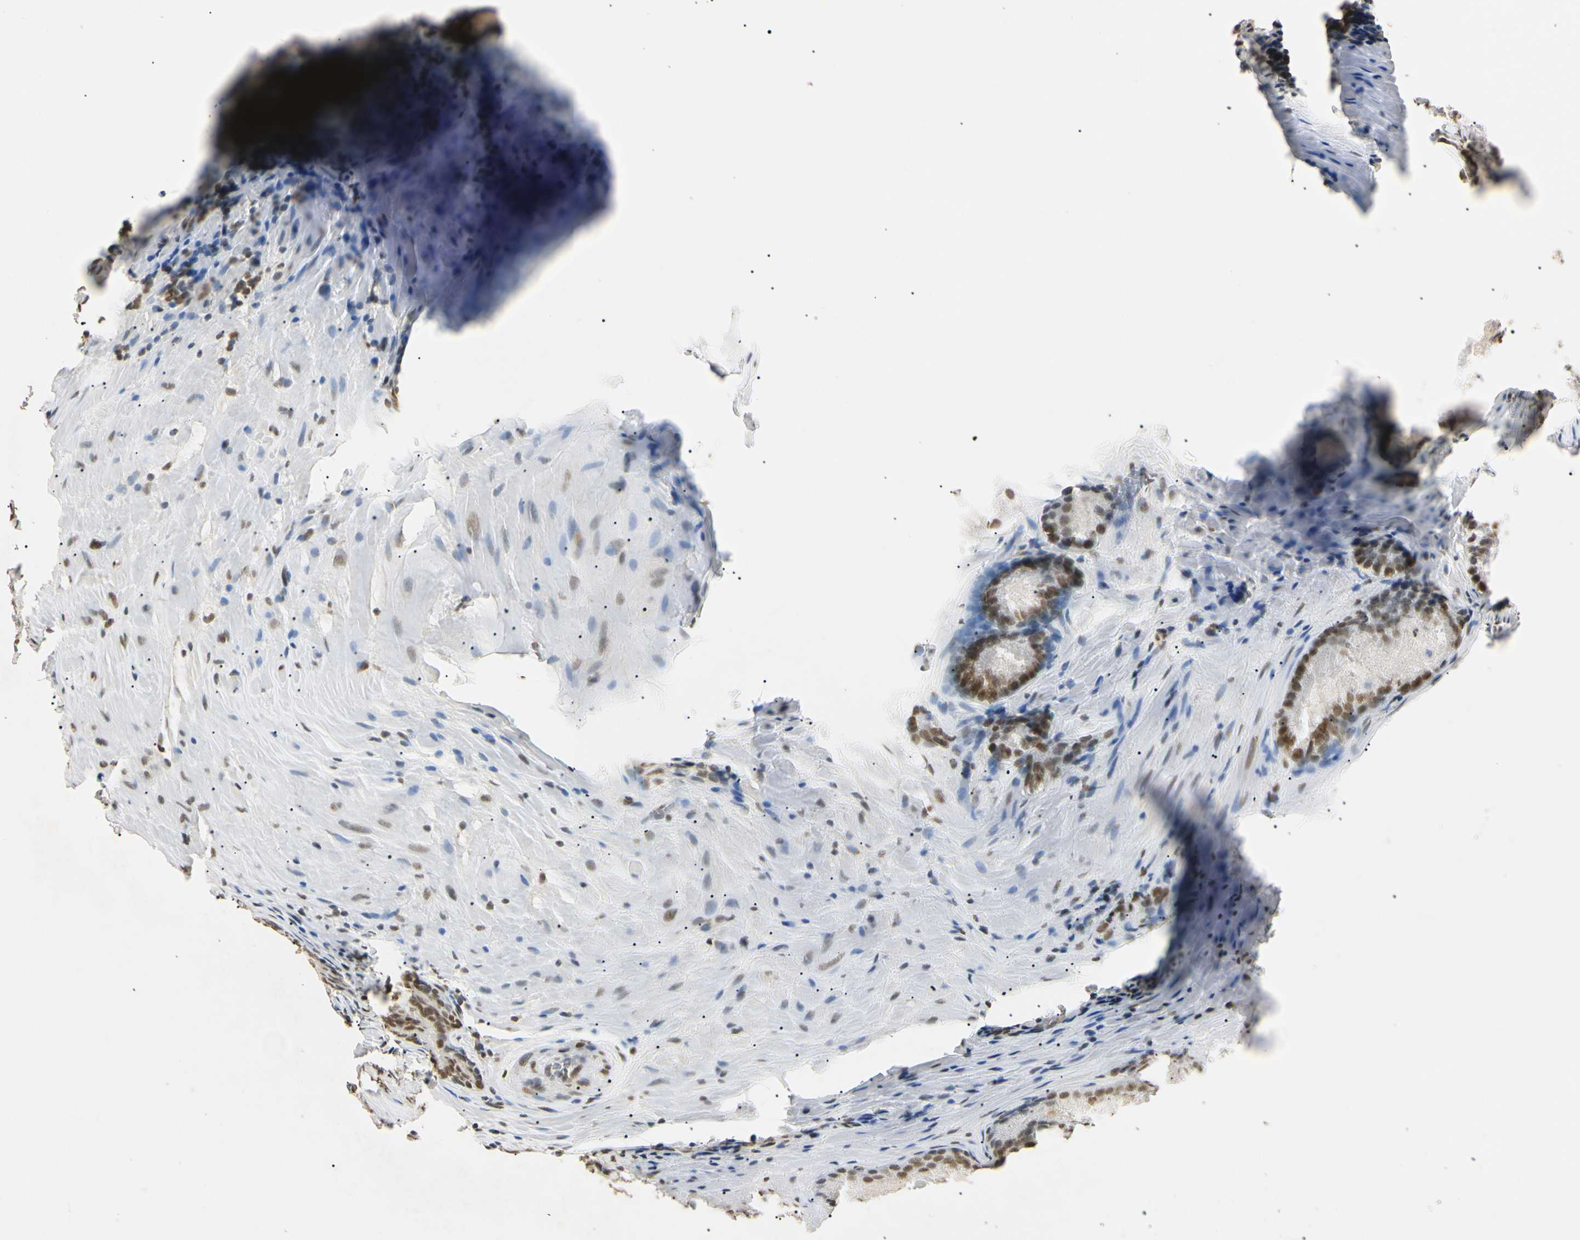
{"staining": {"intensity": "moderate", "quantity": ">75%", "location": "nuclear"}, "tissue": "prostate cancer", "cell_type": "Tumor cells", "image_type": "cancer", "snomed": [{"axis": "morphology", "description": "Adenocarcinoma, Low grade"}, {"axis": "topography", "description": "Prostate"}], "caption": "The histopathology image exhibits immunohistochemical staining of prostate cancer. There is moderate nuclear positivity is seen in about >75% of tumor cells.", "gene": "SMARCA5", "patient": {"sex": "male", "age": 64}}